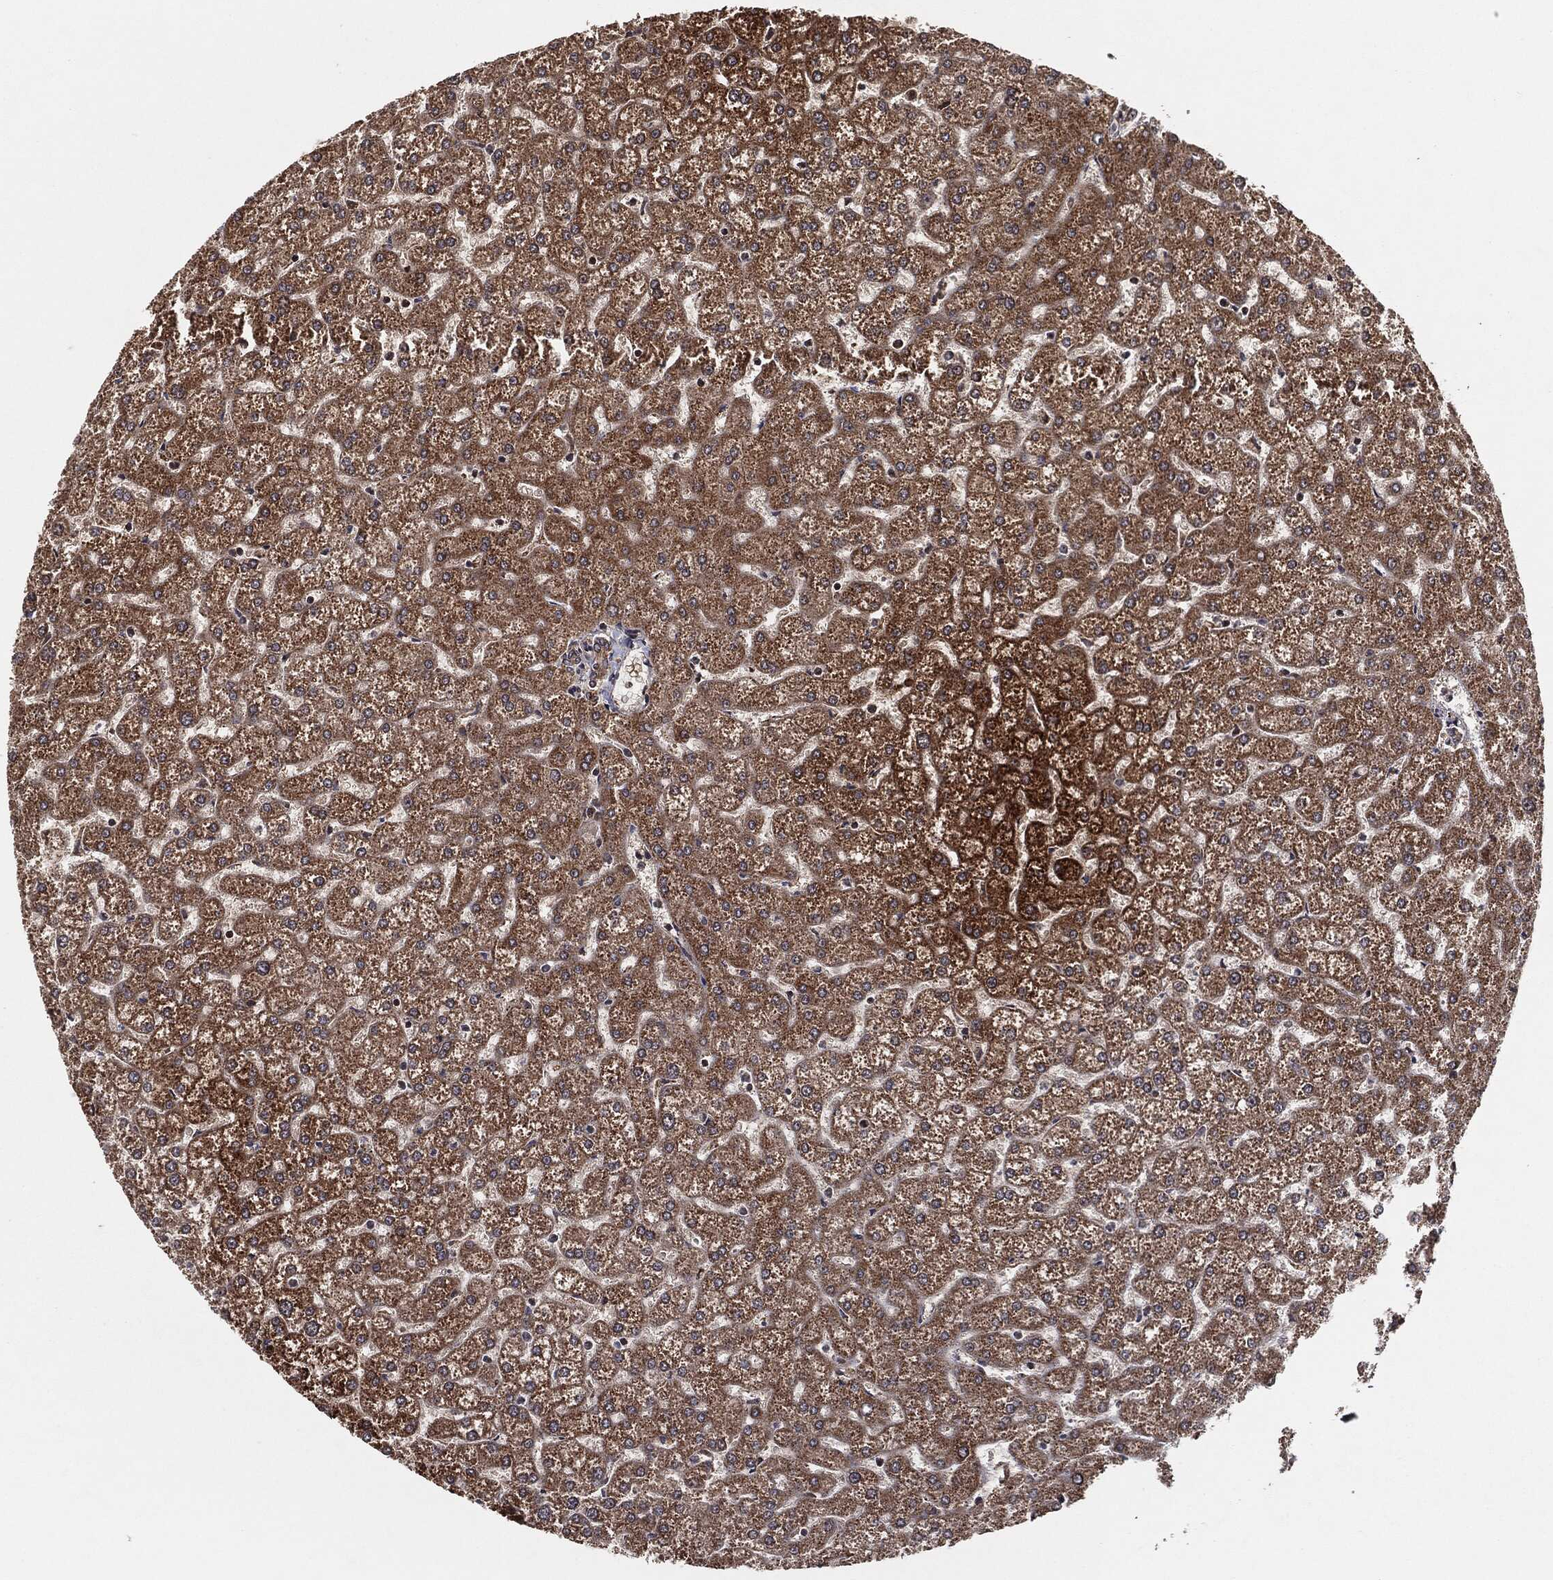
{"staining": {"intensity": "negative", "quantity": "none", "location": "none"}, "tissue": "liver", "cell_type": "Cholangiocytes", "image_type": "normal", "snomed": [{"axis": "morphology", "description": "Normal tissue, NOS"}, {"axis": "topography", "description": "Liver"}], "caption": "IHC histopathology image of benign liver: human liver stained with DAB displays no significant protein positivity in cholangiocytes. The staining was performed using DAB (3,3'-diaminobenzidine) to visualize the protein expression in brown, while the nuclei were stained in blue with hematoxylin (Magnification: 20x).", "gene": "BCAR1", "patient": {"sex": "female", "age": 32}}